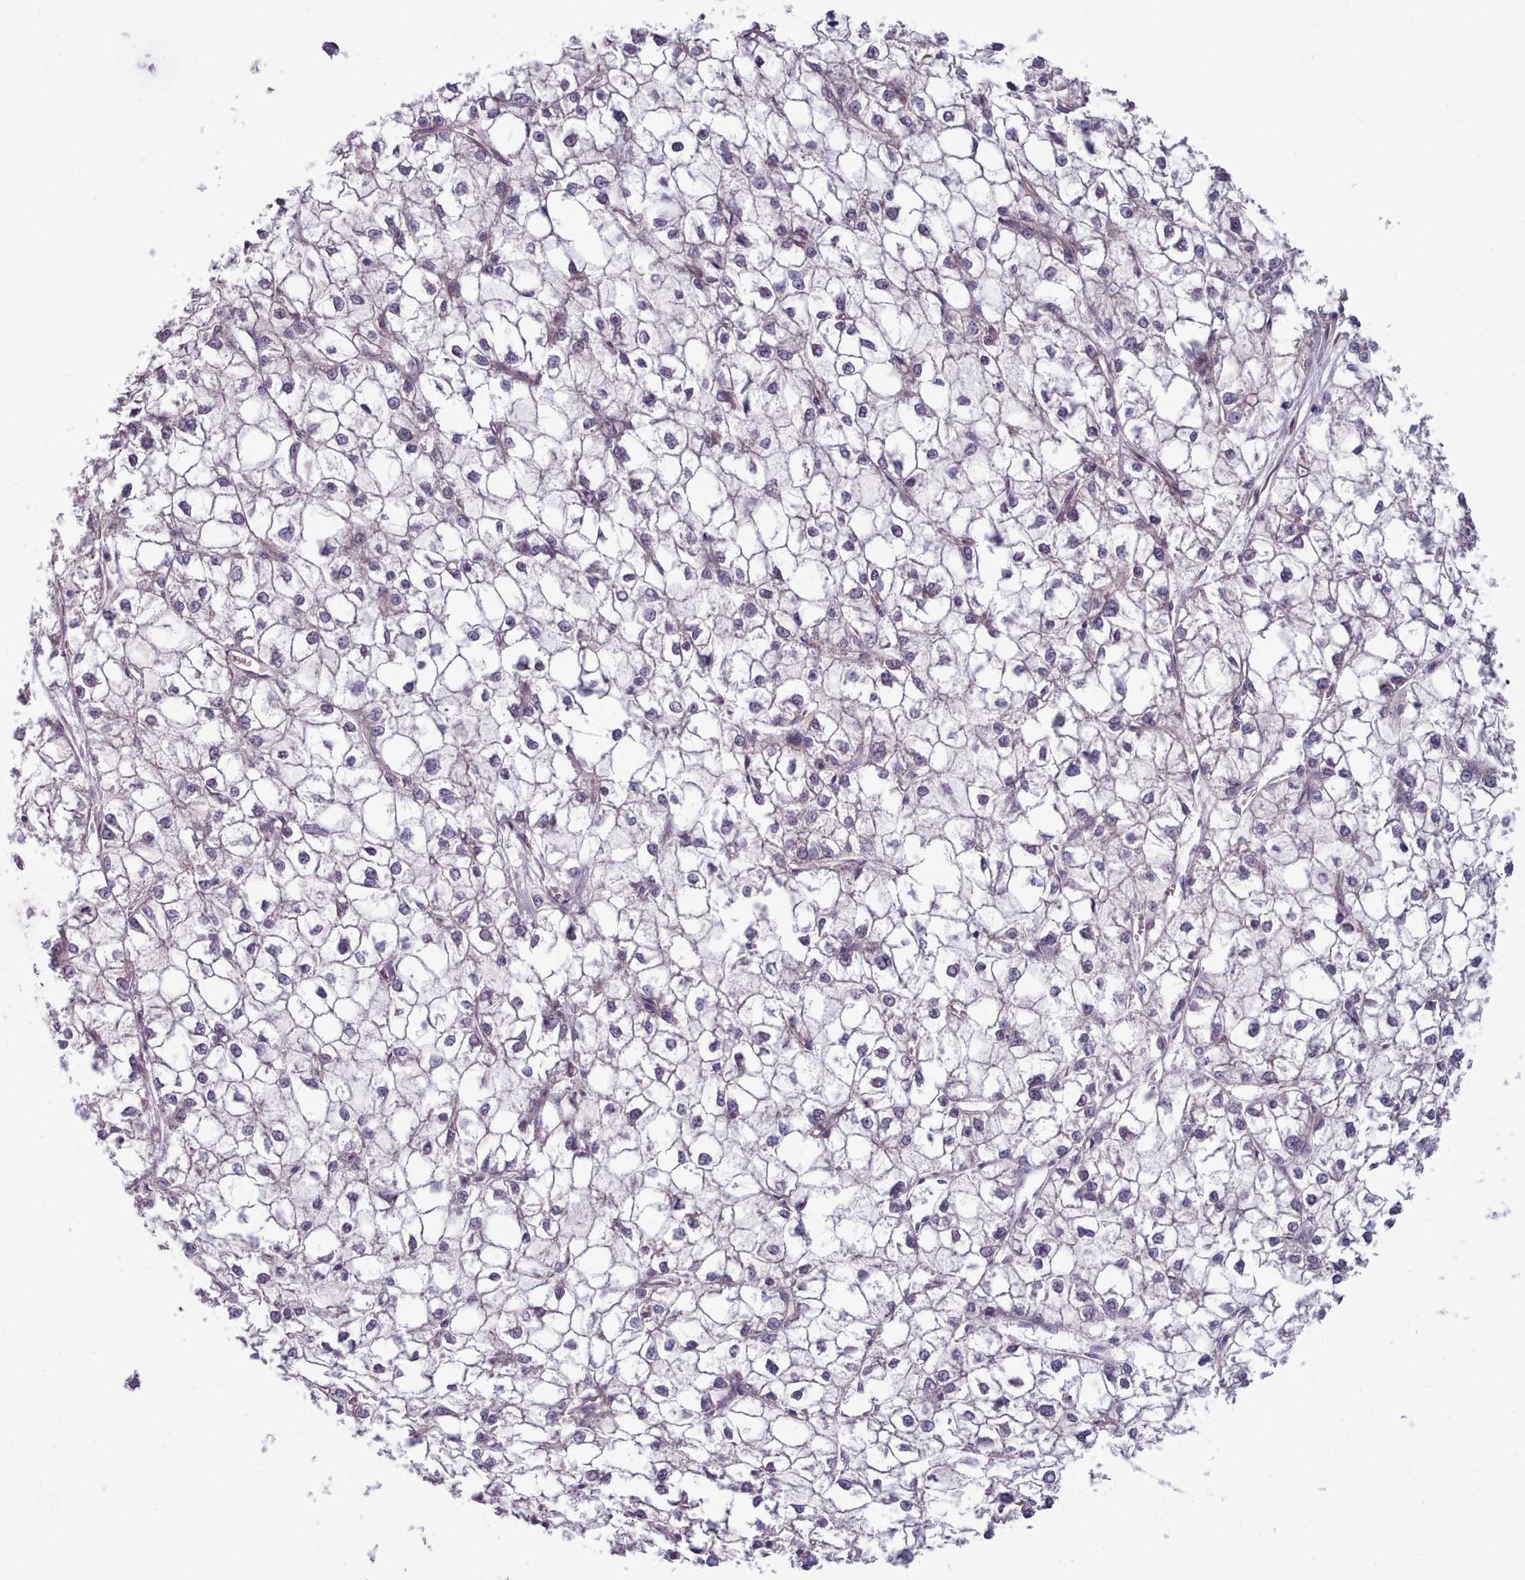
{"staining": {"intensity": "negative", "quantity": "none", "location": "none"}, "tissue": "liver cancer", "cell_type": "Tumor cells", "image_type": "cancer", "snomed": [{"axis": "morphology", "description": "Carcinoma, Hepatocellular, NOS"}, {"axis": "topography", "description": "Liver"}], "caption": "Tumor cells show no significant protein positivity in liver hepatocellular carcinoma. The staining was performed using DAB to visualize the protein expression in brown, while the nuclei were stained in blue with hematoxylin (Magnification: 20x).", "gene": "DPF1", "patient": {"sex": "female", "age": 43}}